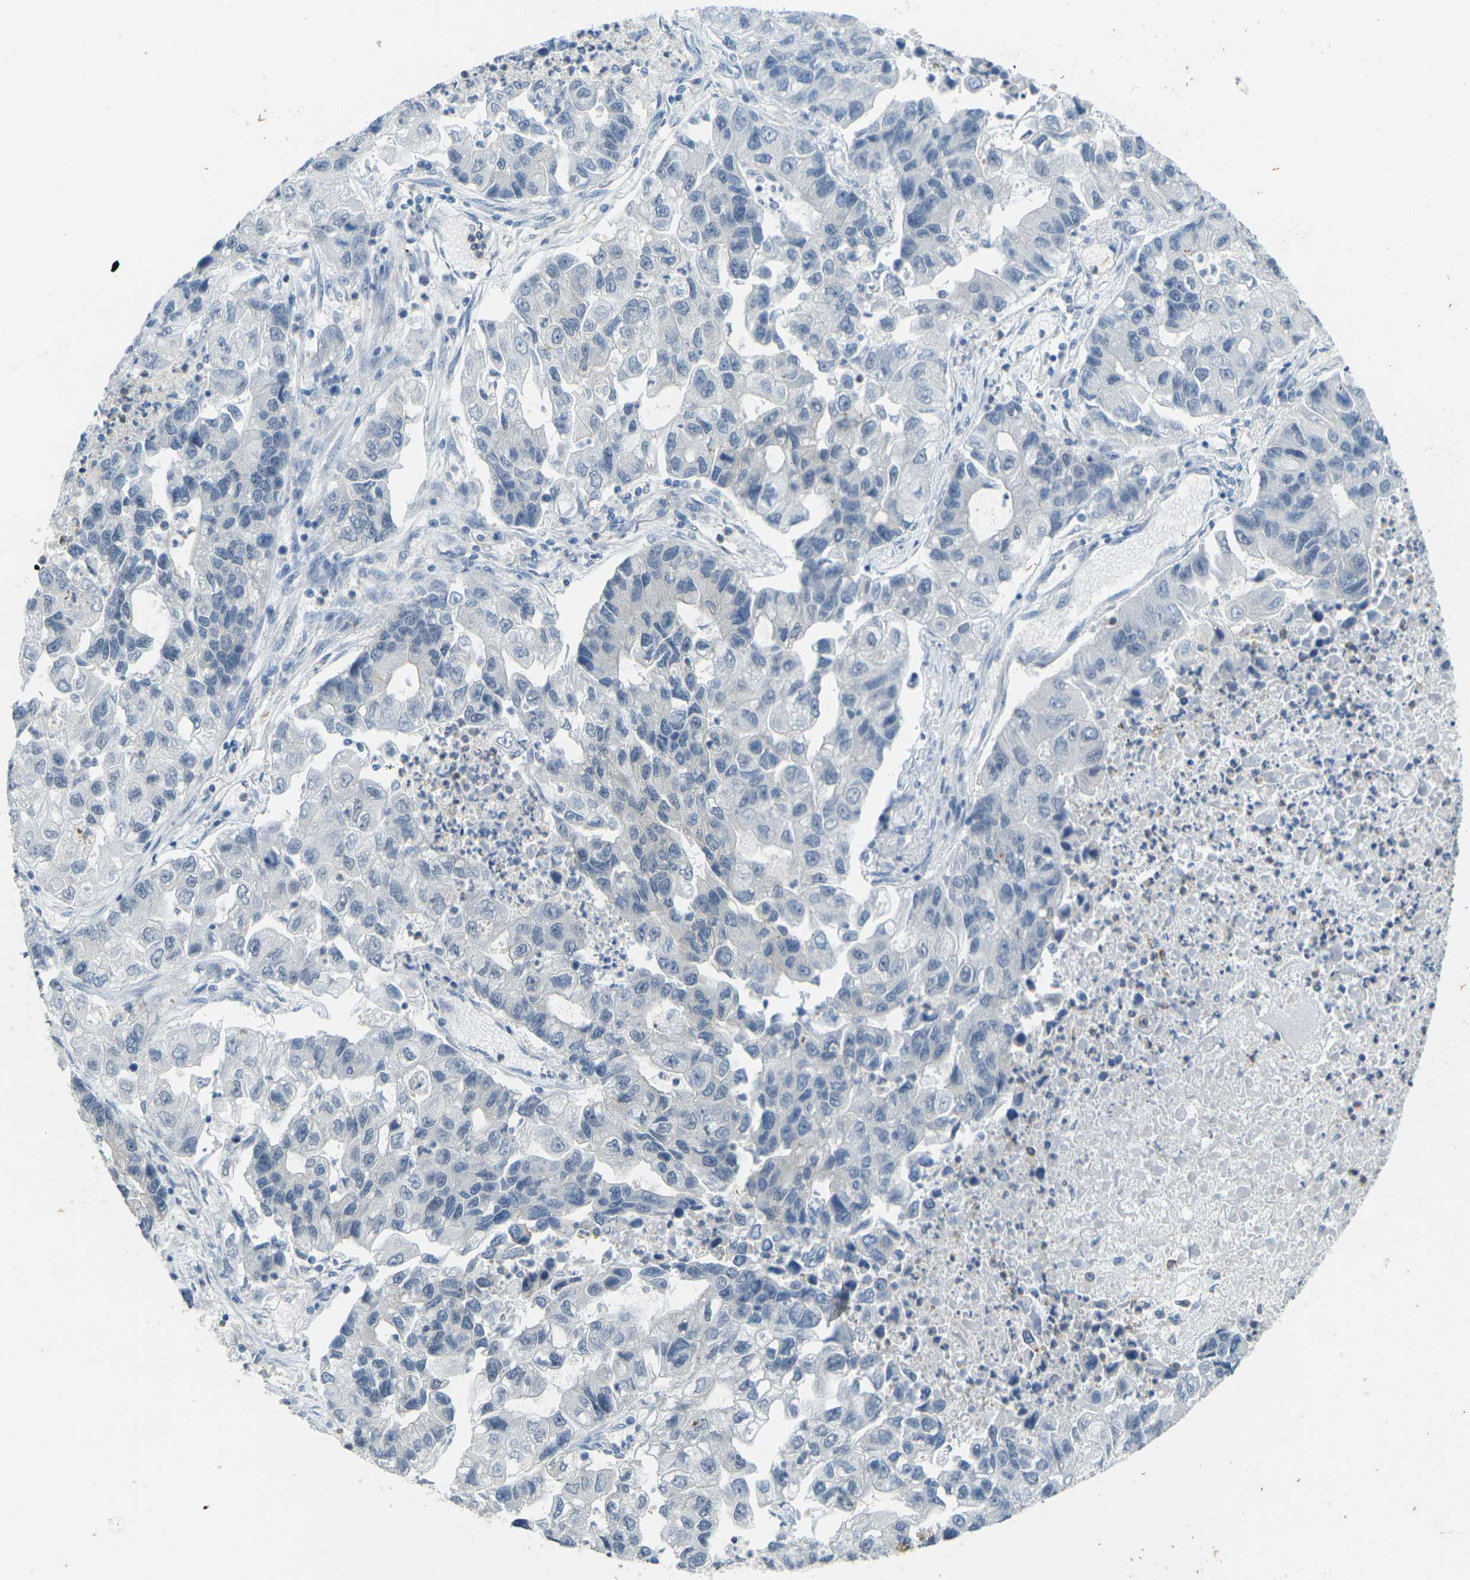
{"staining": {"intensity": "negative", "quantity": "none", "location": "none"}, "tissue": "lung cancer", "cell_type": "Tumor cells", "image_type": "cancer", "snomed": [{"axis": "morphology", "description": "Adenocarcinoma, NOS"}, {"axis": "topography", "description": "Lung"}], "caption": "Protein analysis of lung cancer (adenocarcinoma) shows no significant positivity in tumor cells.", "gene": "SPTBN2", "patient": {"sex": "female", "age": 51}}